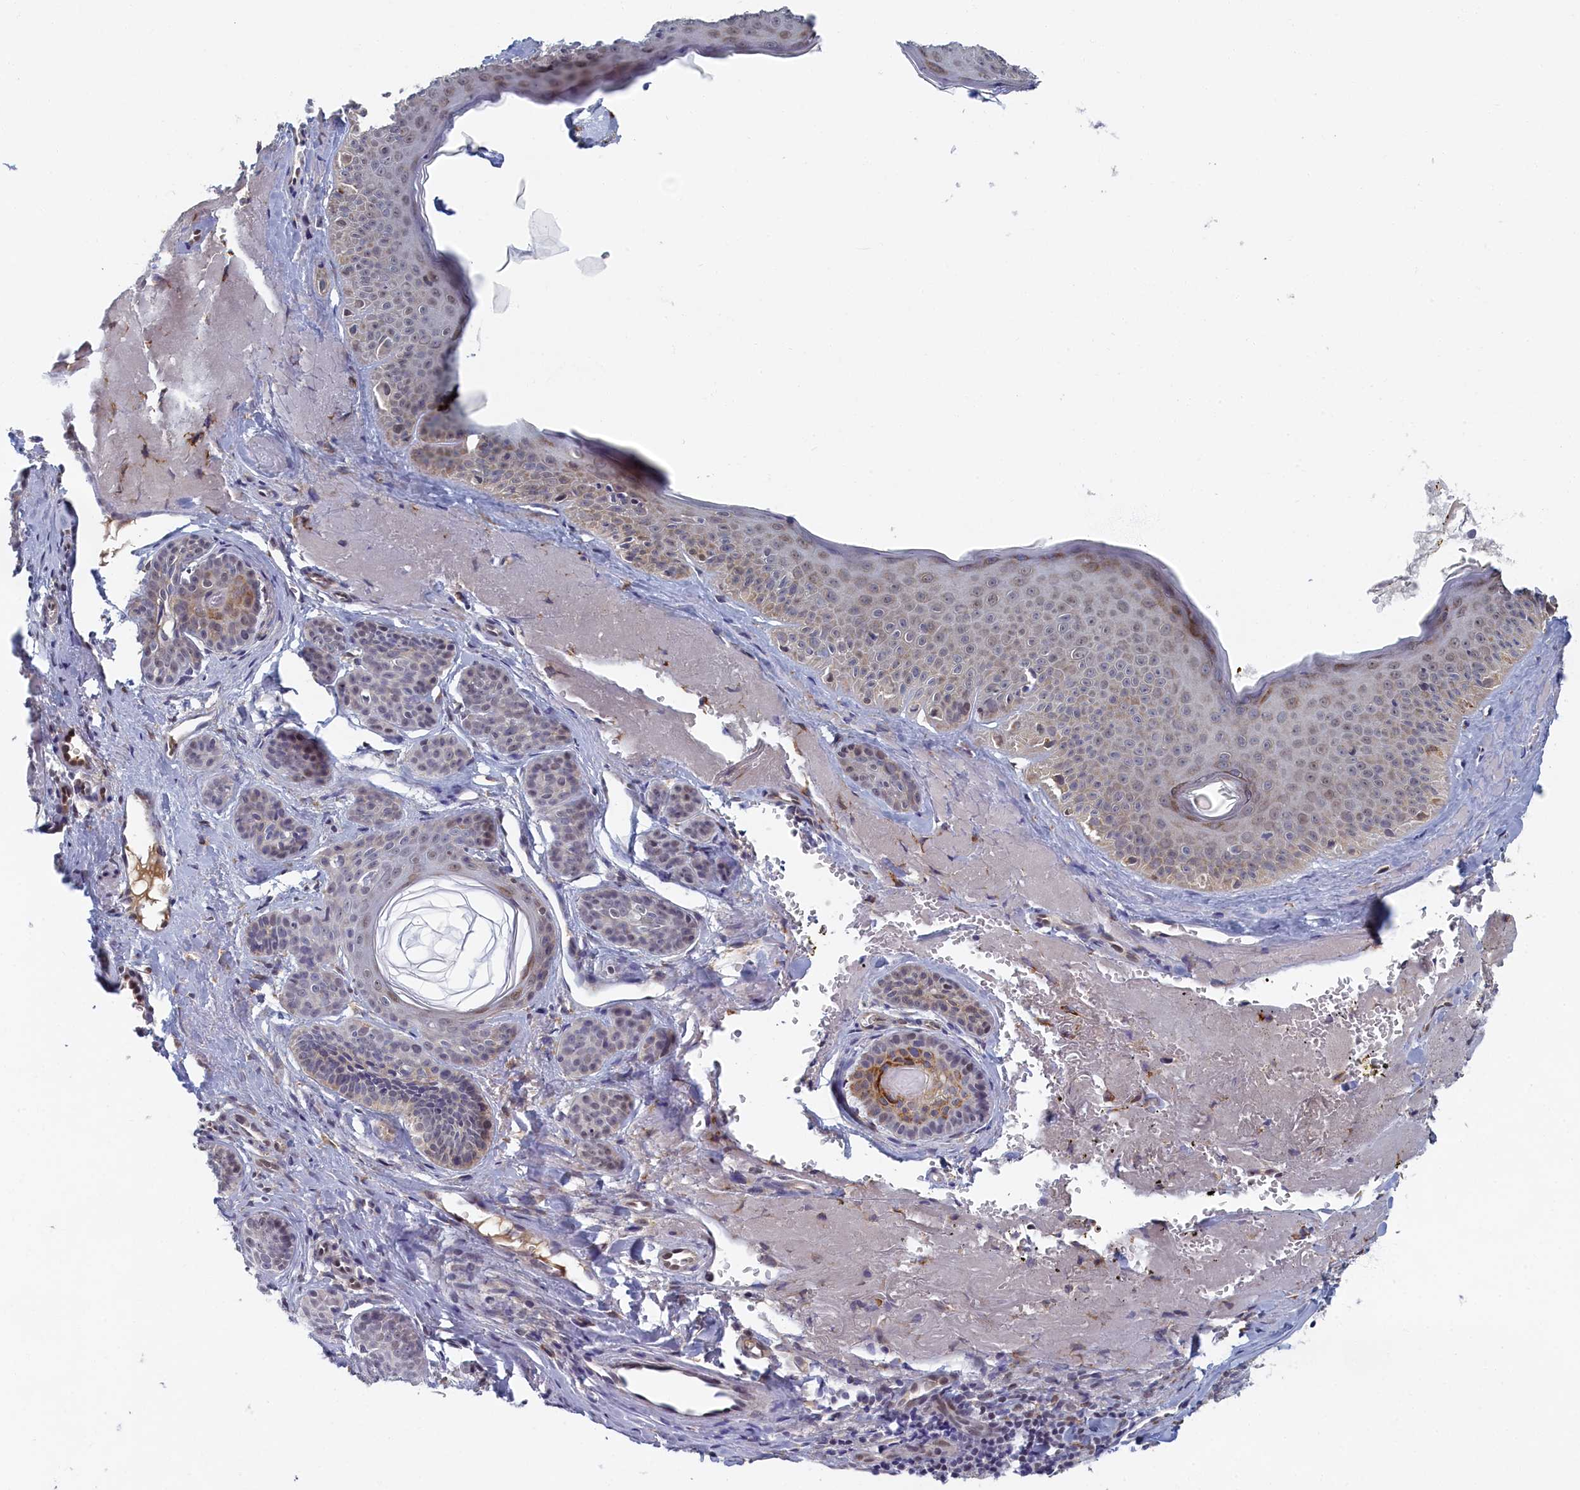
{"staining": {"intensity": "moderate", "quantity": "<25%", "location": "cytoplasmic/membranous"}, "tissue": "skin cancer", "cell_type": "Tumor cells", "image_type": "cancer", "snomed": [{"axis": "morphology", "description": "Basal cell carcinoma"}, {"axis": "topography", "description": "Skin"}], "caption": "Protein expression analysis of skin basal cell carcinoma displays moderate cytoplasmic/membranous expression in approximately <25% of tumor cells. The protein is shown in brown color, while the nuclei are stained blue.", "gene": "DNAJC17", "patient": {"sex": "male", "age": 85}}